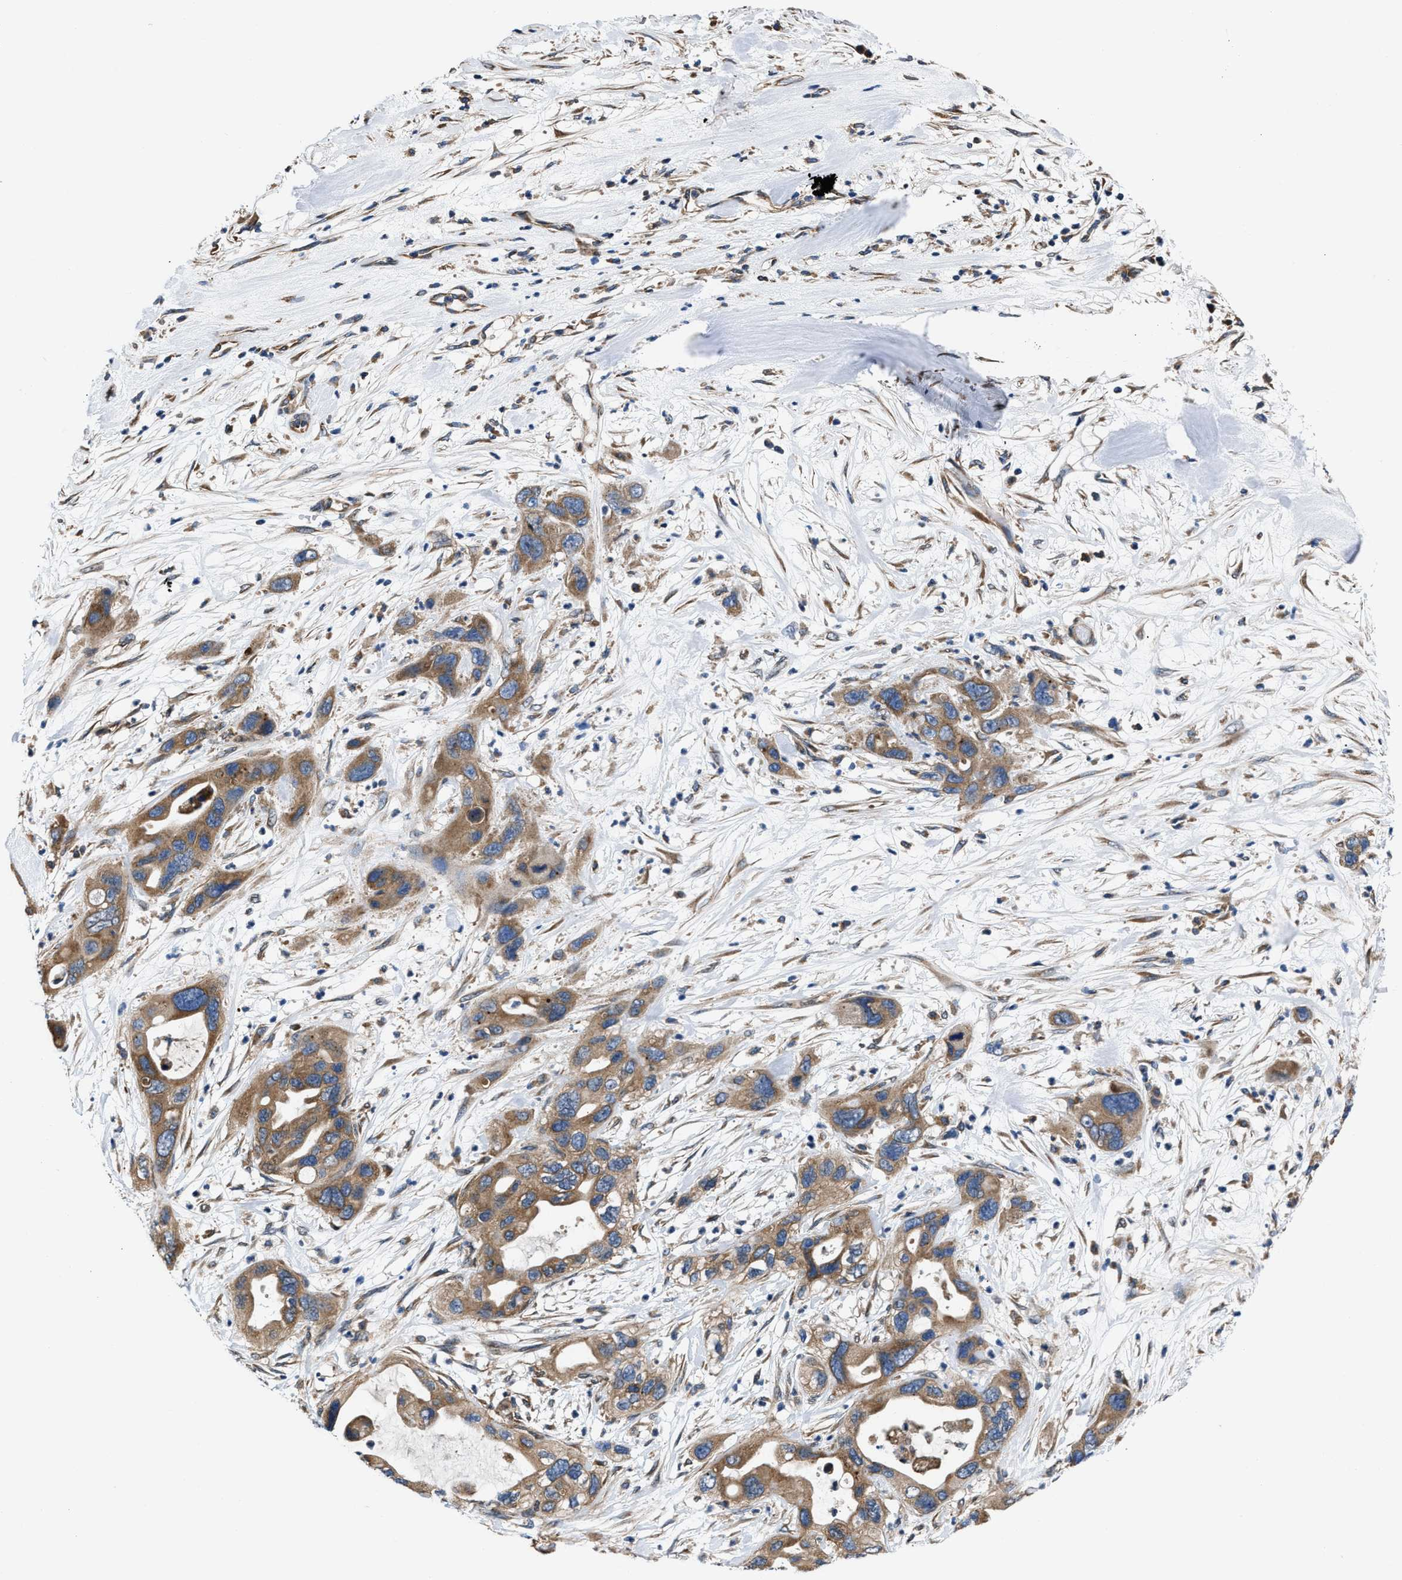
{"staining": {"intensity": "moderate", "quantity": ">75%", "location": "cytoplasmic/membranous"}, "tissue": "pancreatic cancer", "cell_type": "Tumor cells", "image_type": "cancer", "snomed": [{"axis": "morphology", "description": "Adenocarcinoma, NOS"}, {"axis": "topography", "description": "Pancreas"}], "caption": "Tumor cells display moderate cytoplasmic/membranous staining in approximately >75% of cells in pancreatic cancer (adenocarcinoma).", "gene": "CEP128", "patient": {"sex": "female", "age": 71}}